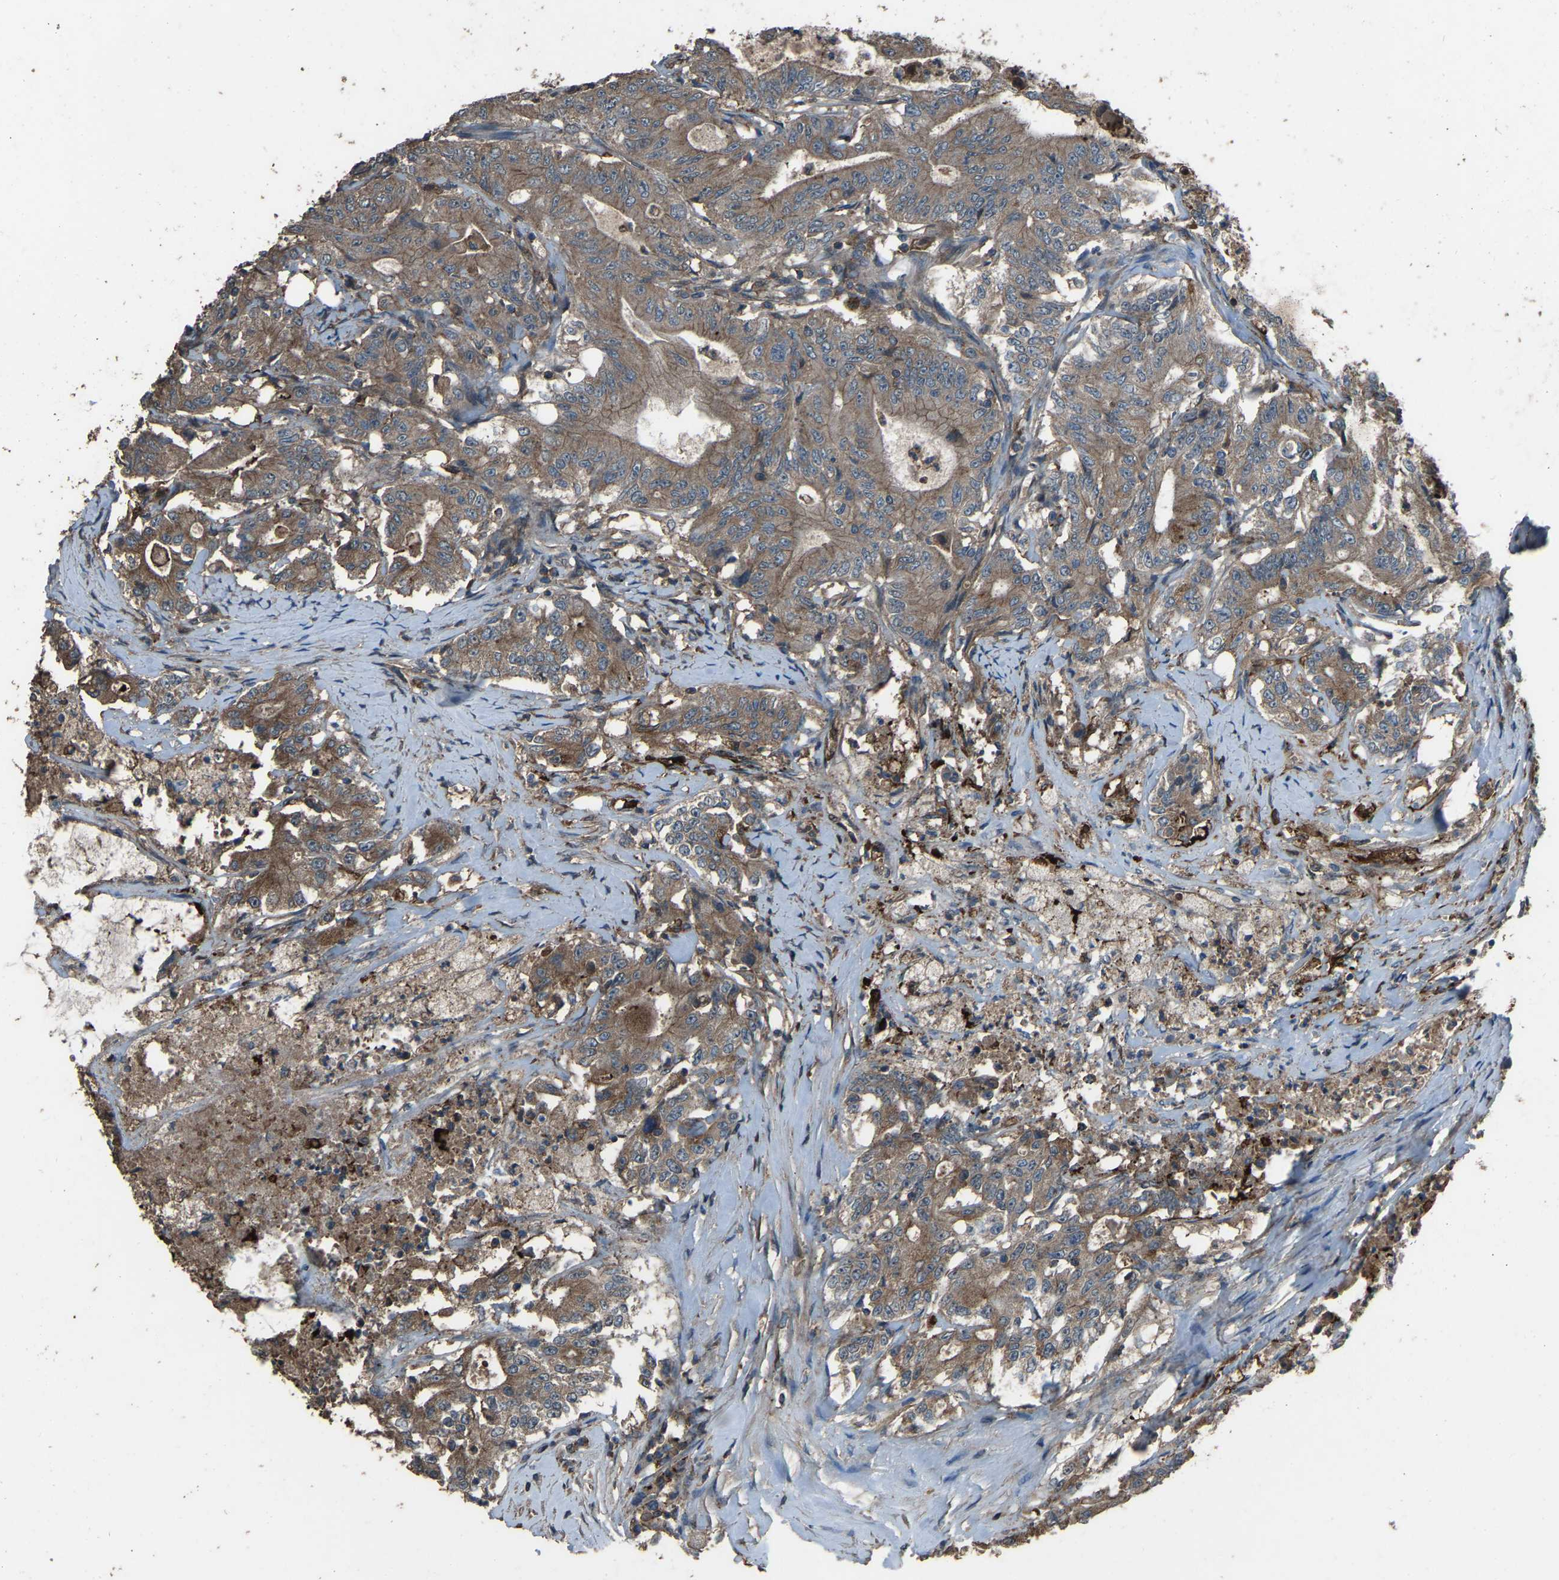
{"staining": {"intensity": "moderate", "quantity": ">75%", "location": "cytoplasmic/membranous"}, "tissue": "colorectal cancer", "cell_type": "Tumor cells", "image_type": "cancer", "snomed": [{"axis": "morphology", "description": "Adenocarcinoma, NOS"}, {"axis": "topography", "description": "Colon"}], "caption": "Immunohistochemical staining of colorectal cancer (adenocarcinoma) shows medium levels of moderate cytoplasmic/membranous protein staining in approximately >75% of tumor cells.", "gene": "SLC4A2", "patient": {"sex": "female", "age": 77}}